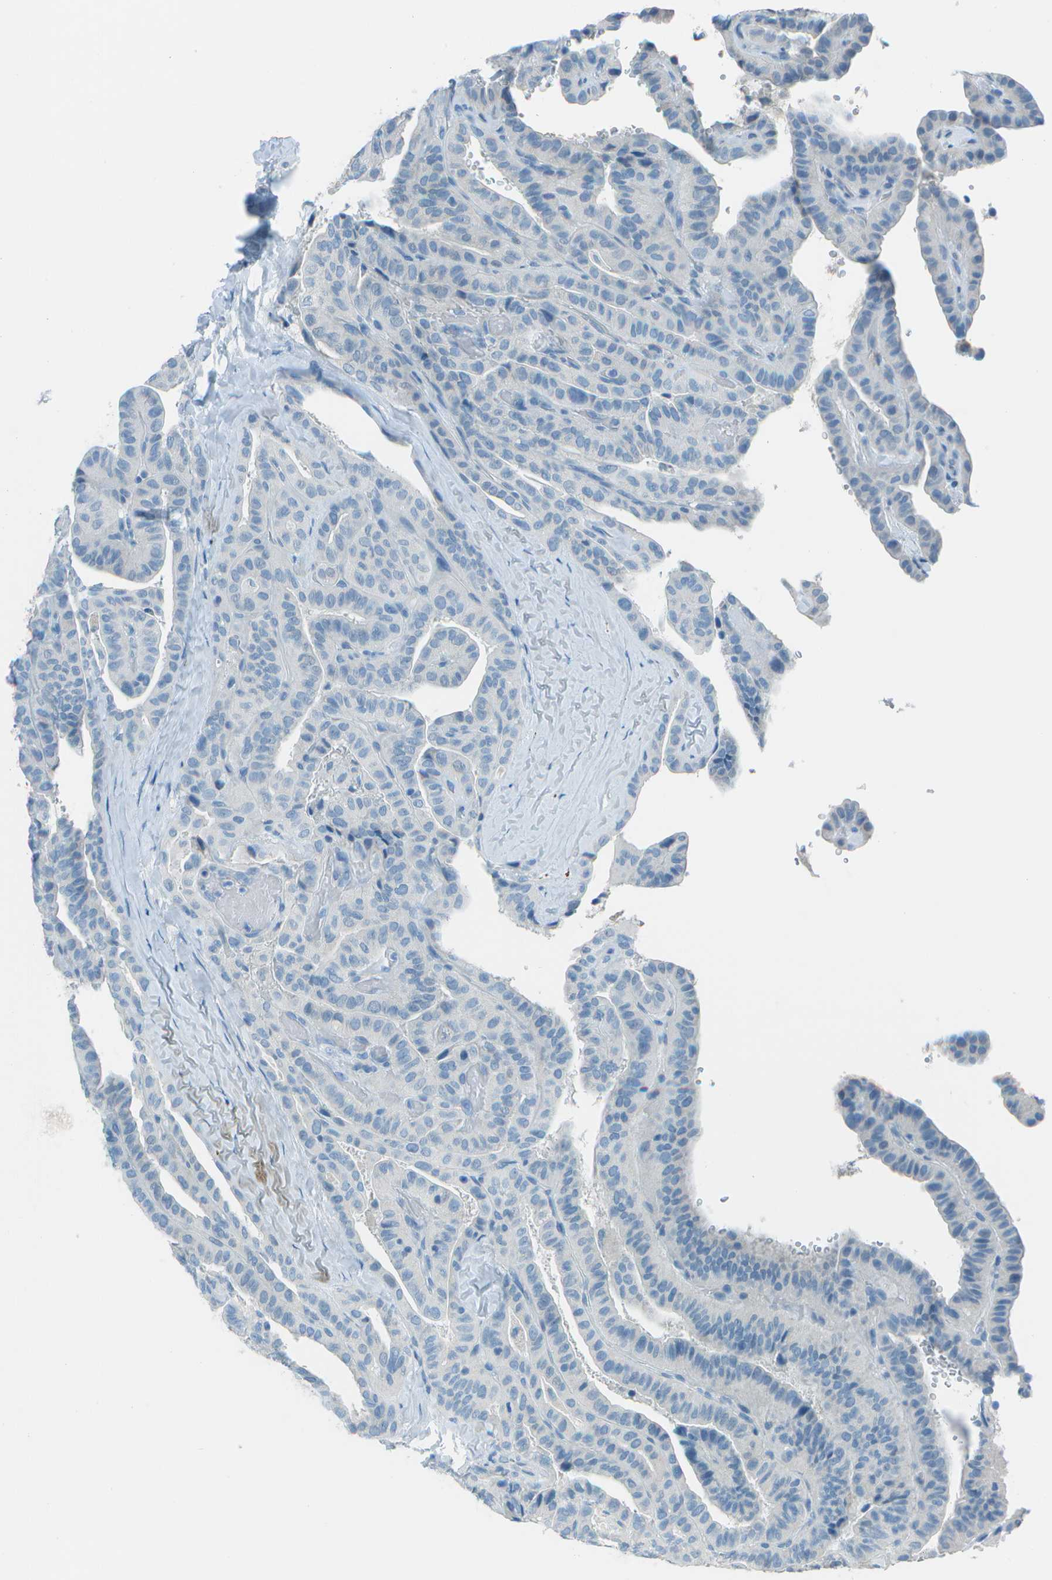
{"staining": {"intensity": "negative", "quantity": "none", "location": "none"}, "tissue": "thyroid cancer", "cell_type": "Tumor cells", "image_type": "cancer", "snomed": [{"axis": "morphology", "description": "Papillary adenocarcinoma, NOS"}, {"axis": "topography", "description": "Thyroid gland"}], "caption": "Tumor cells show no significant staining in thyroid cancer (papillary adenocarcinoma).", "gene": "FGF1", "patient": {"sex": "male", "age": 77}}